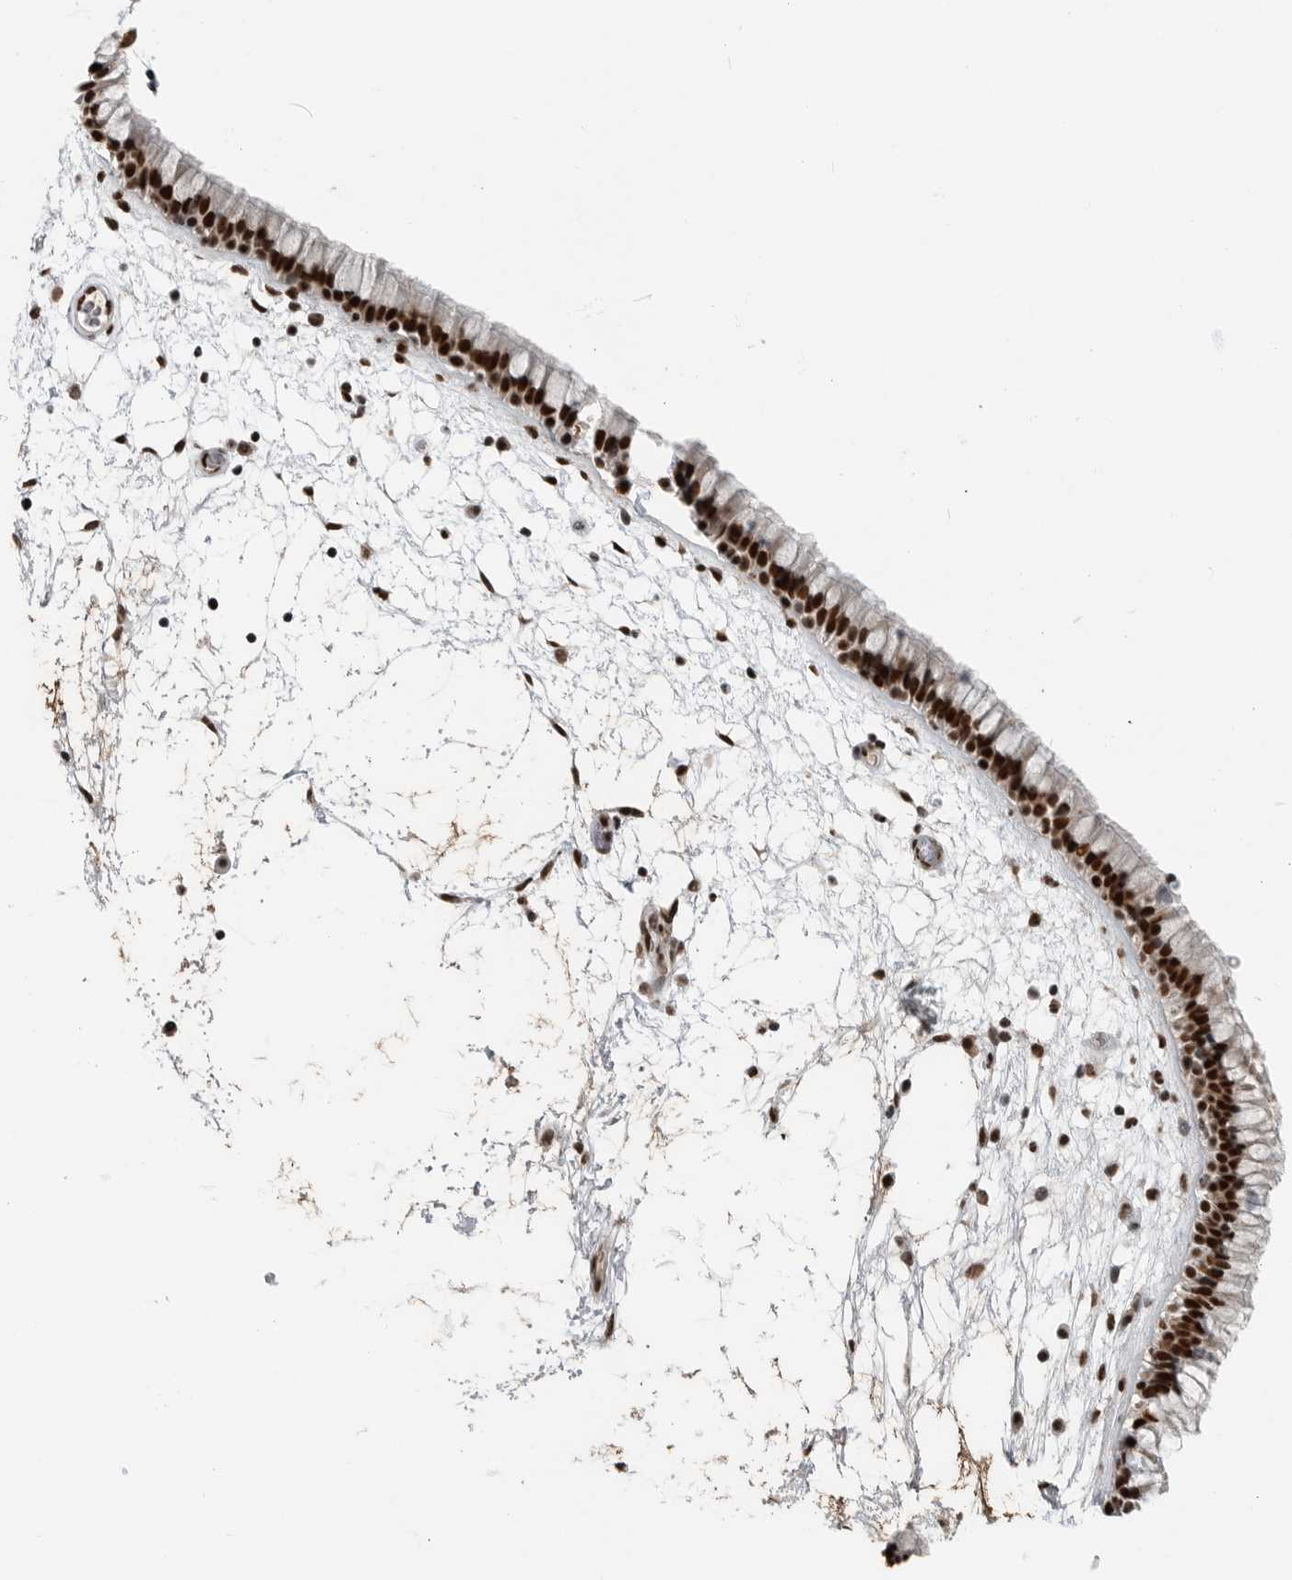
{"staining": {"intensity": "strong", "quantity": ">75%", "location": "nuclear"}, "tissue": "nasopharynx", "cell_type": "Respiratory epithelial cells", "image_type": "normal", "snomed": [{"axis": "morphology", "description": "Normal tissue, NOS"}, {"axis": "morphology", "description": "Inflammation, NOS"}, {"axis": "topography", "description": "Nasopharynx"}], "caption": "IHC (DAB (3,3'-diaminobenzidine)) staining of unremarkable nasopharynx exhibits strong nuclear protein expression in about >75% of respiratory epithelial cells.", "gene": "BLZF1", "patient": {"sex": "male", "age": 48}}